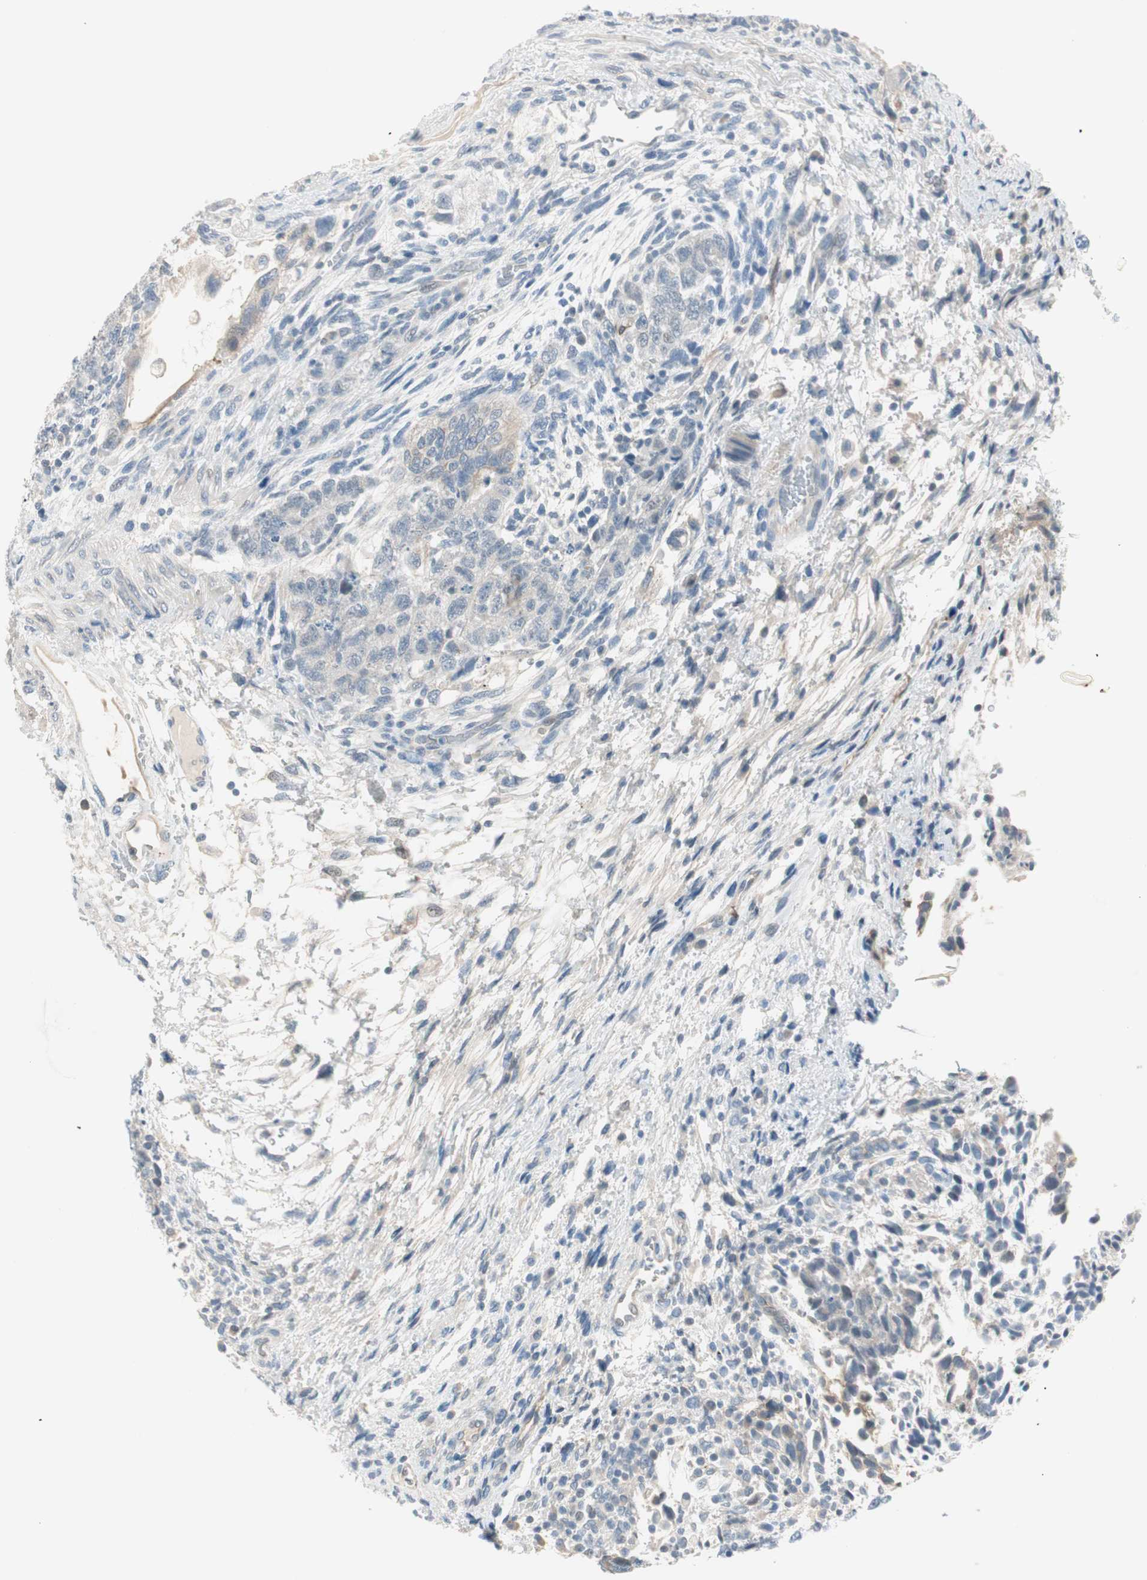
{"staining": {"intensity": "negative", "quantity": "none", "location": "none"}, "tissue": "testis cancer", "cell_type": "Tumor cells", "image_type": "cancer", "snomed": [{"axis": "morphology", "description": "Normal tissue, NOS"}, {"axis": "morphology", "description": "Carcinoma, Embryonal, NOS"}, {"axis": "topography", "description": "Testis"}], "caption": "IHC histopathology image of human testis embryonal carcinoma stained for a protein (brown), which displays no staining in tumor cells.", "gene": "GNAO1", "patient": {"sex": "male", "age": 36}}